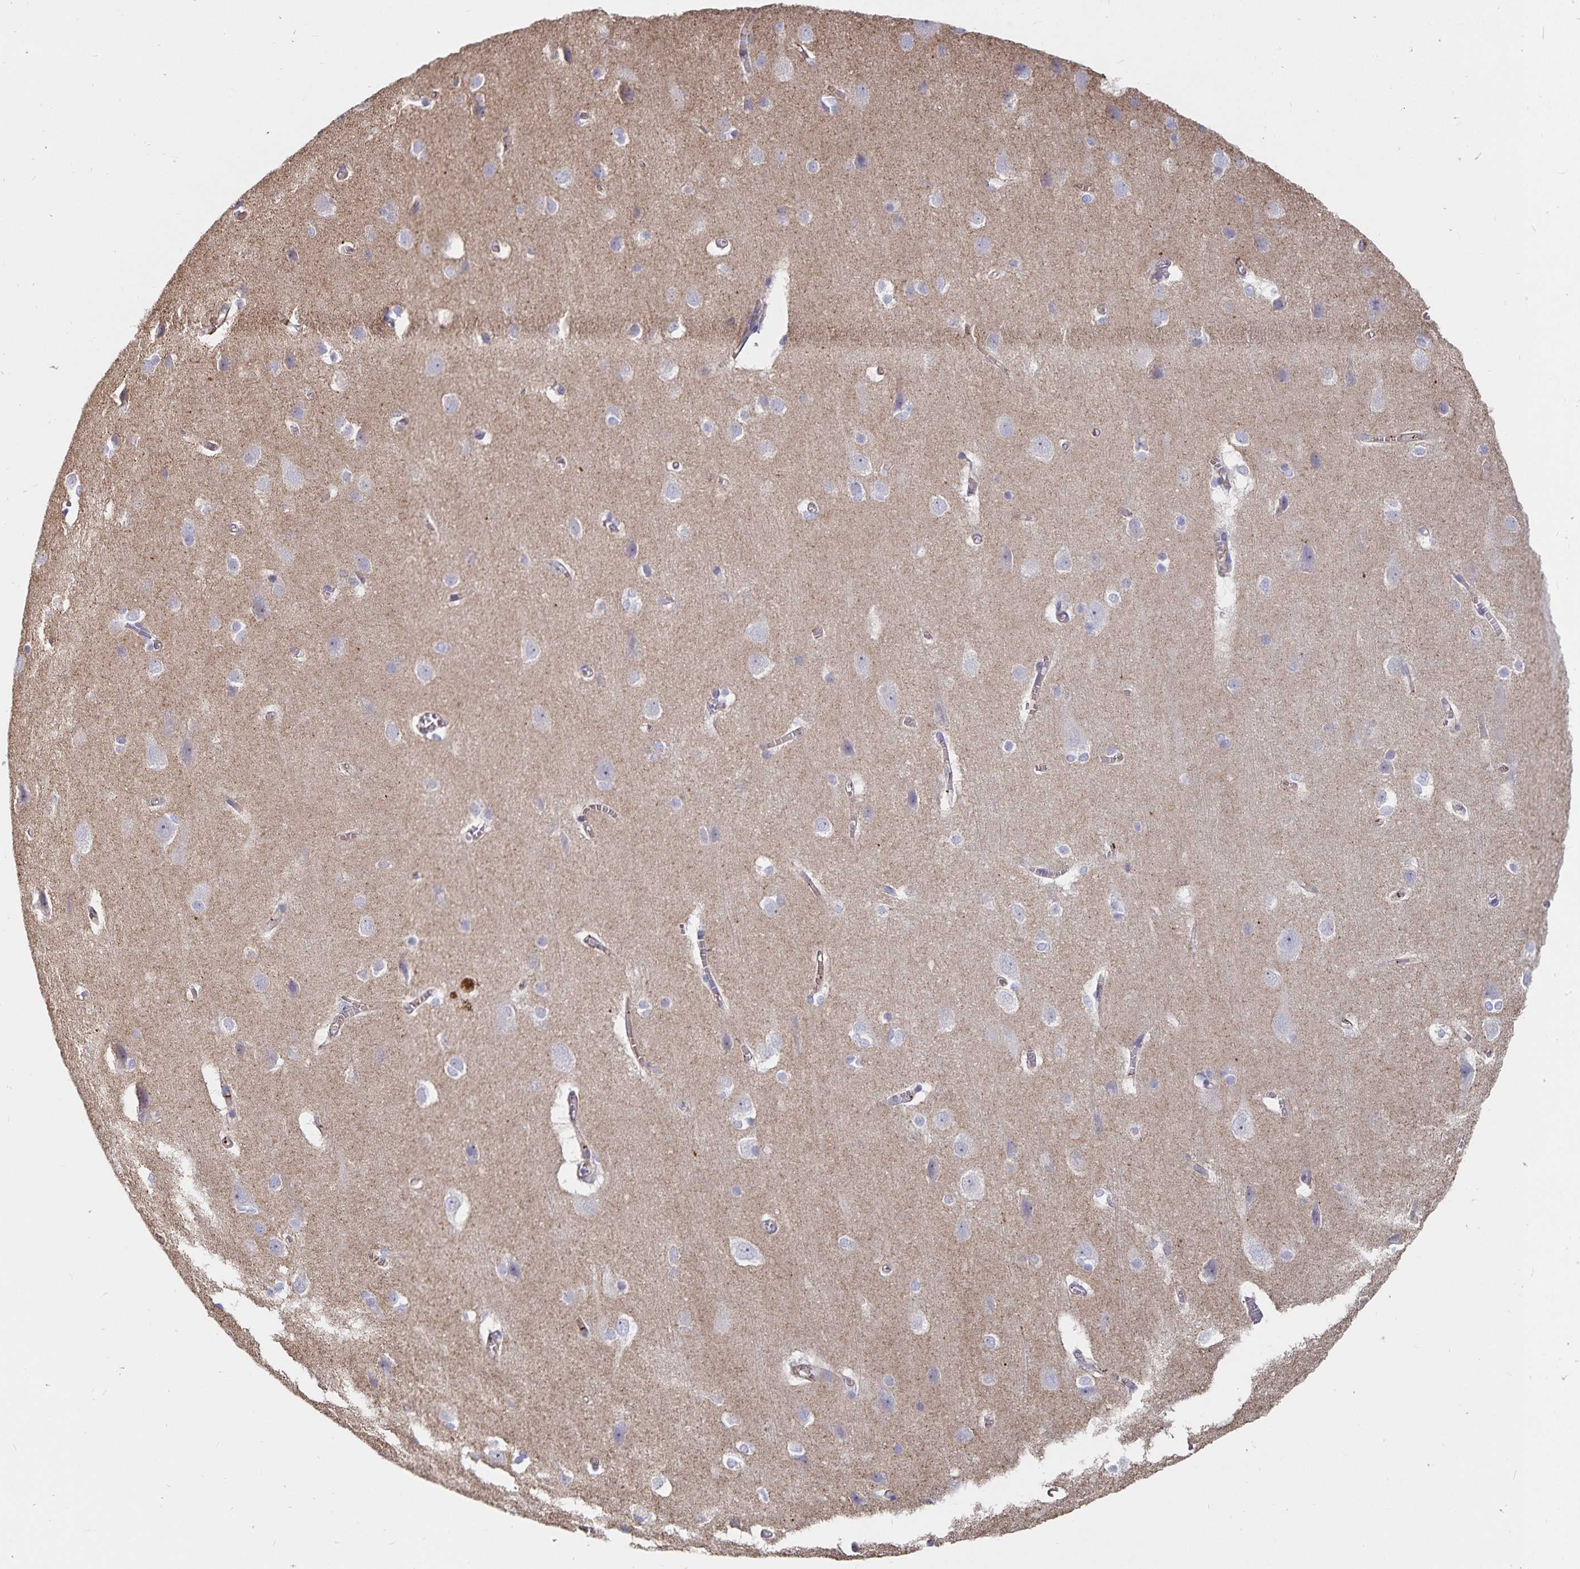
{"staining": {"intensity": "negative", "quantity": "none", "location": "none"}, "tissue": "cerebral cortex", "cell_type": "Endothelial cells", "image_type": "normal", "snomed": [{"axis": "morphology", "description": "Normal tissue, NOS"}, {"axis": "topography", "description": "Cerebral cortex"}], "caption": "A photomicrograph of human cerebral cortex is negative for staining in endothelial cells. The staining is performed using DAB brown chromogen with nuclei counter-stained in using hematoxylin.", "gene": "SSTR1", "patient": {"sex": "male", "age": 37}}